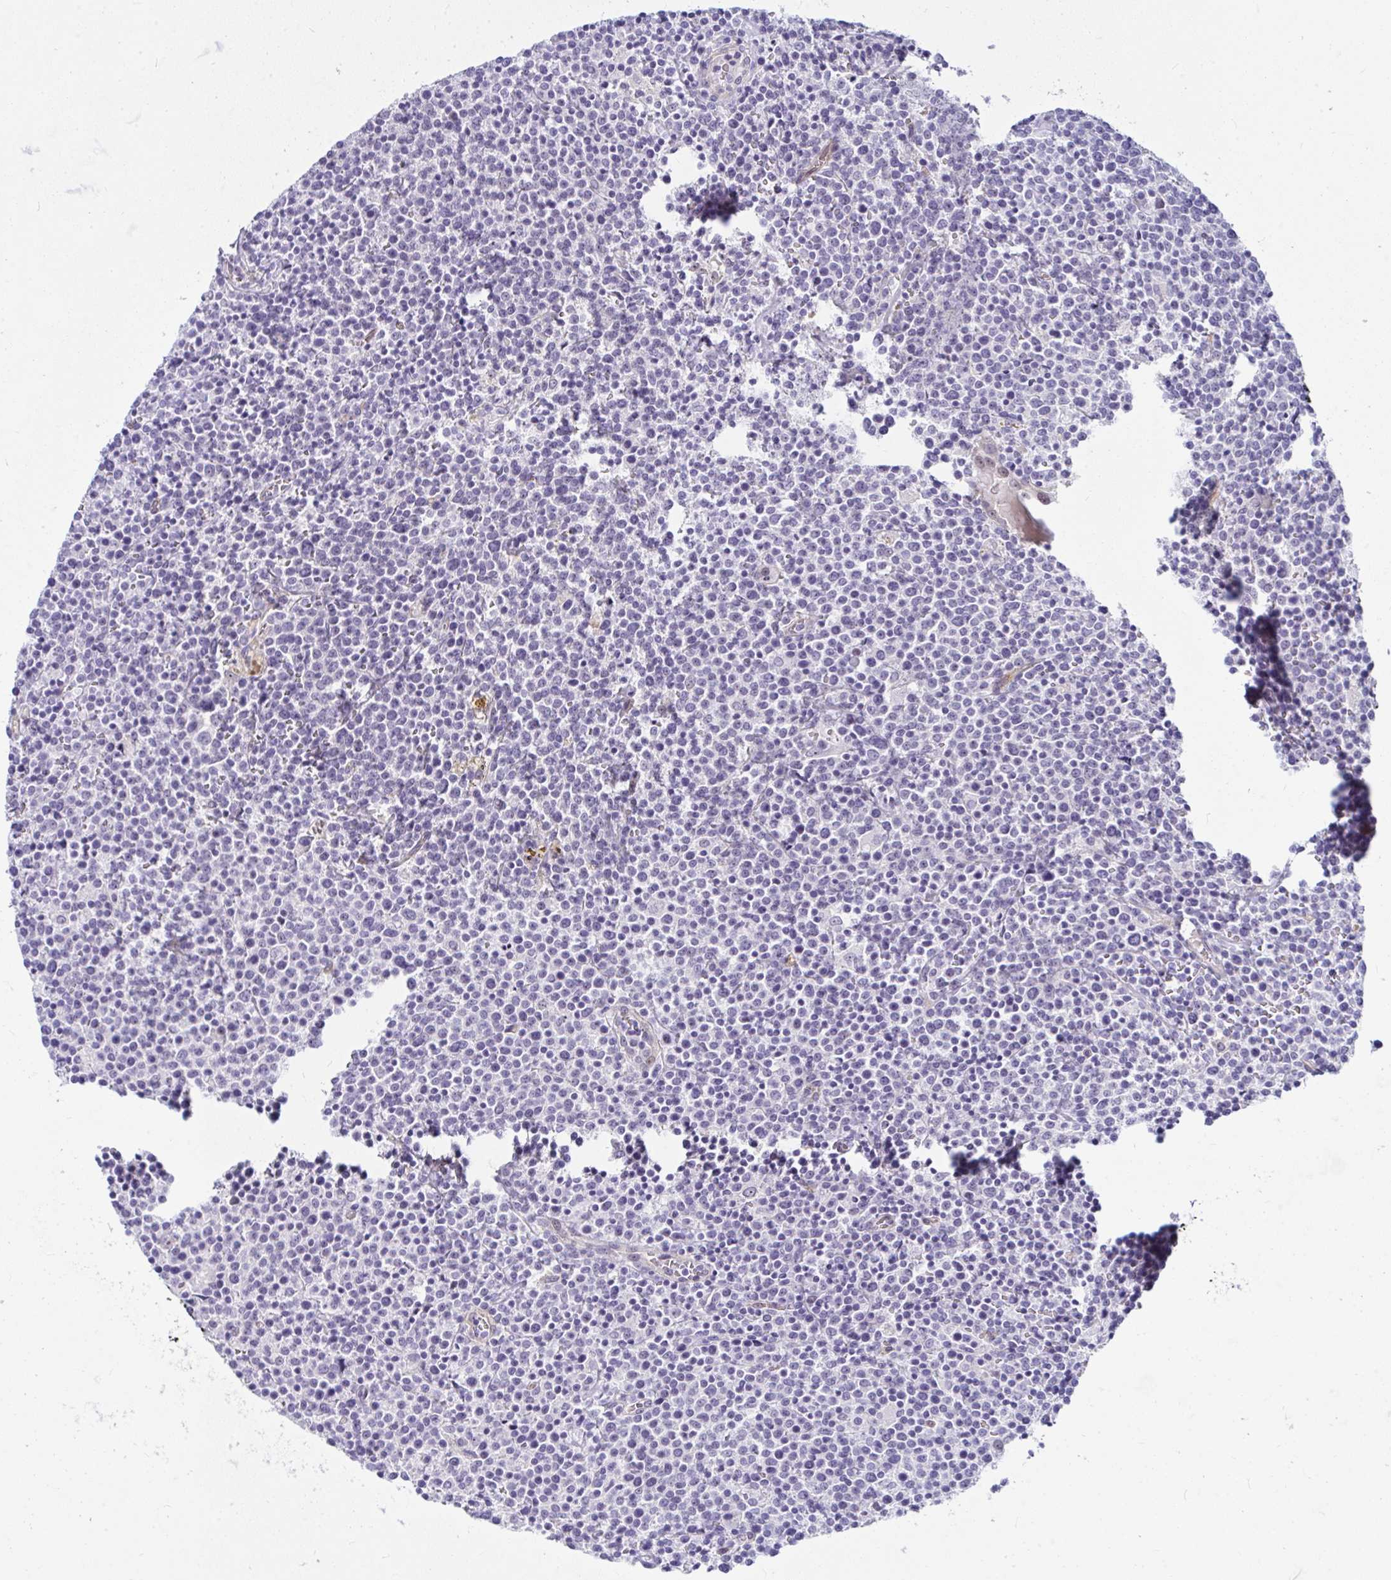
{"staining": {"intensity": "negative", "quantity": "none", "location": "none"}, "tissue": "lymphoma", "cell_type": "Tumor cells", "image_type": "cancer", "snomed": [{"axis": "morphology", "description": "Malignant lymphoma, non-Hodgkin's type, High grade"}, {"axis": "topography", "description": "Lymph node"}], "caption": "Tumor cells show no significant protein staining in lymphoma.", "gene": "NFXL1", "patient": {"sex": "male", "age": 61}}